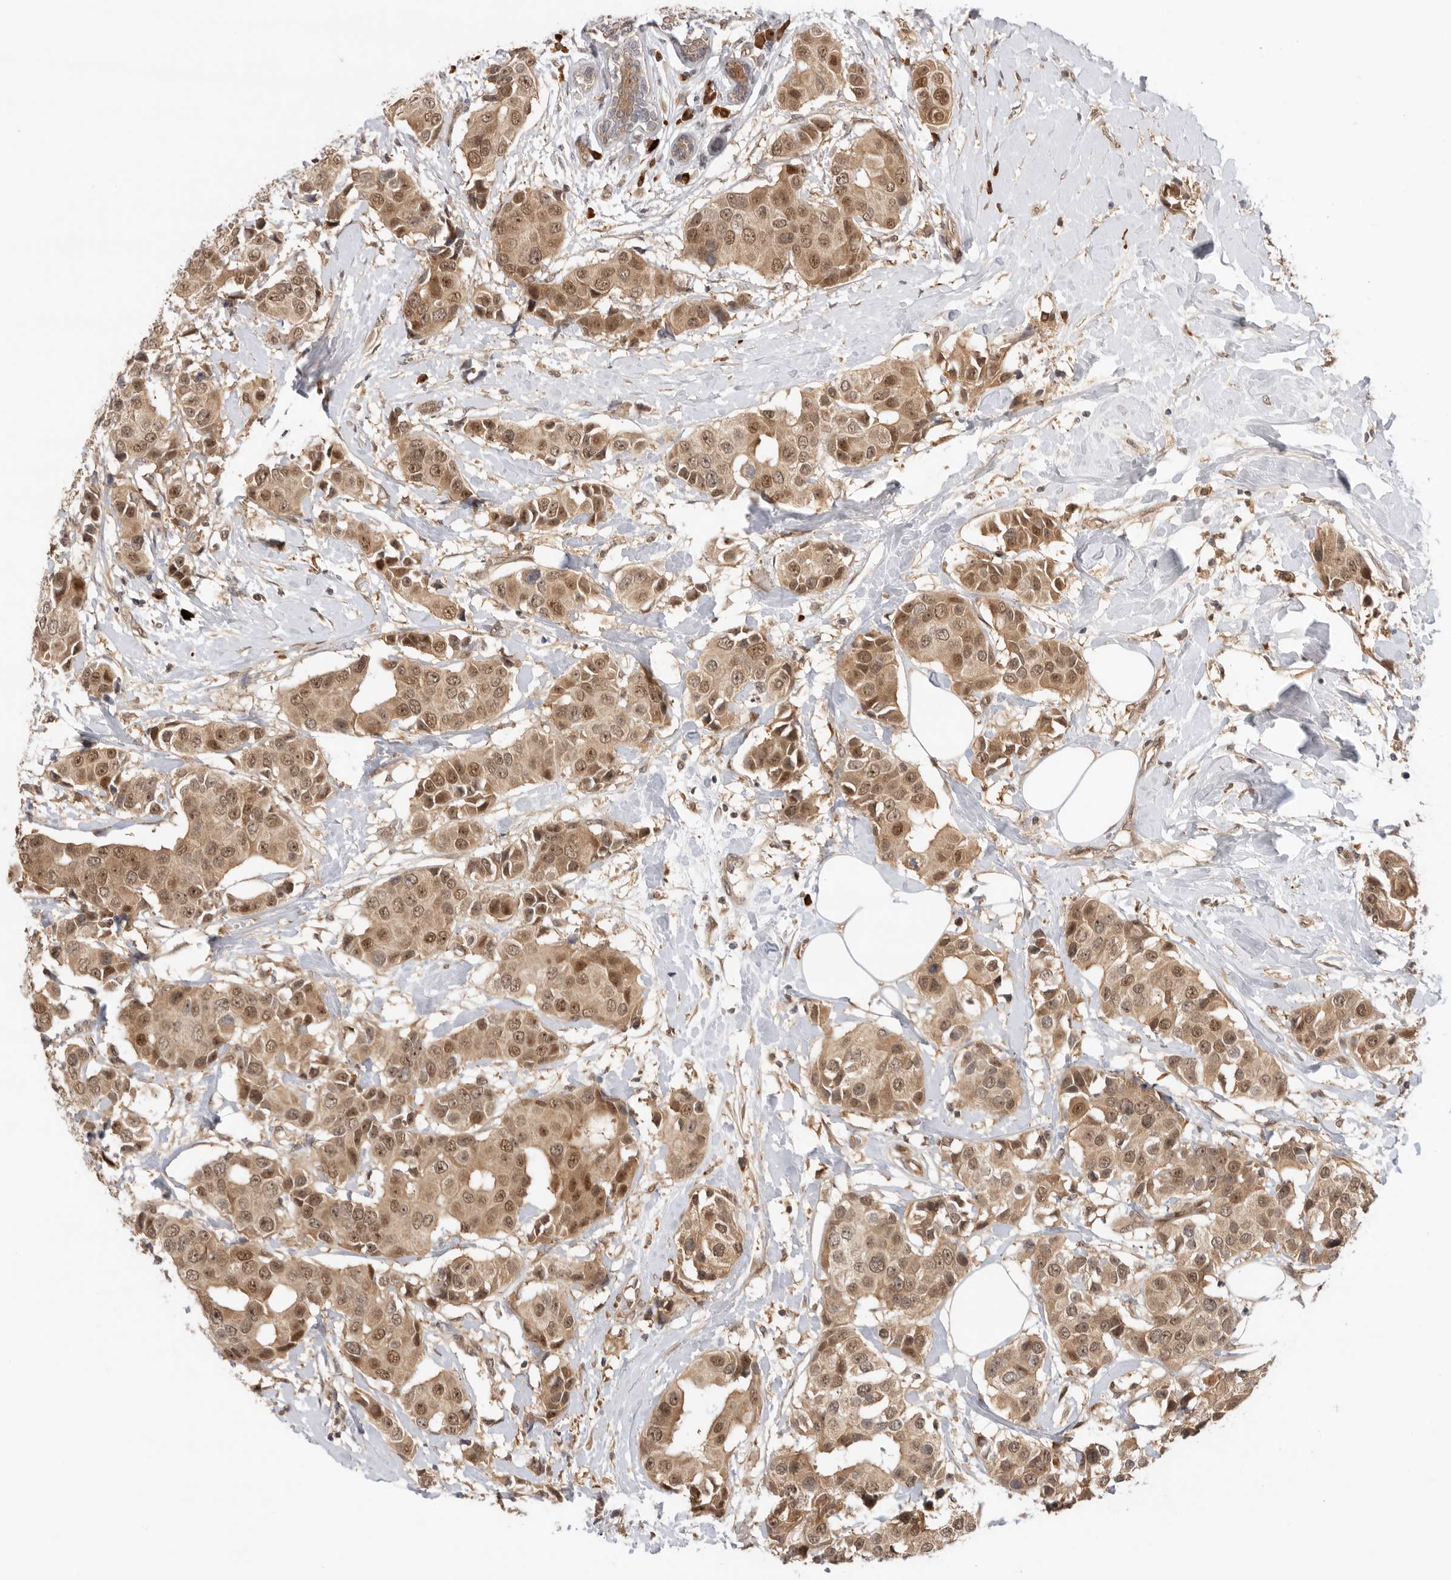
{"staining": {"intensity": "moderate", "quantity": ">75%", "location": "cytoplasmic/membranous,nuclear"}, "tissue": "breast cancer", "cell_type": "Tumor cells", "image_type": "cancer", "snomed": [{"axis": "morphology", "description": "Normal tissue, NOS"}, {"axis": "morphology", "description": "Duct carcinoma"}, {"axis": "topography", "description": "Breast"}], "caption": "Moderate cytoplasmic/membranous and nuclear protein expression is seen in approximately >75% of tumor cells in breast cancer. Immunohistochemistry stains the protein in brown and the nuclei are stained blue.", "gene": "DCAF8", "patient": {"sex": "female", "age": 39}}